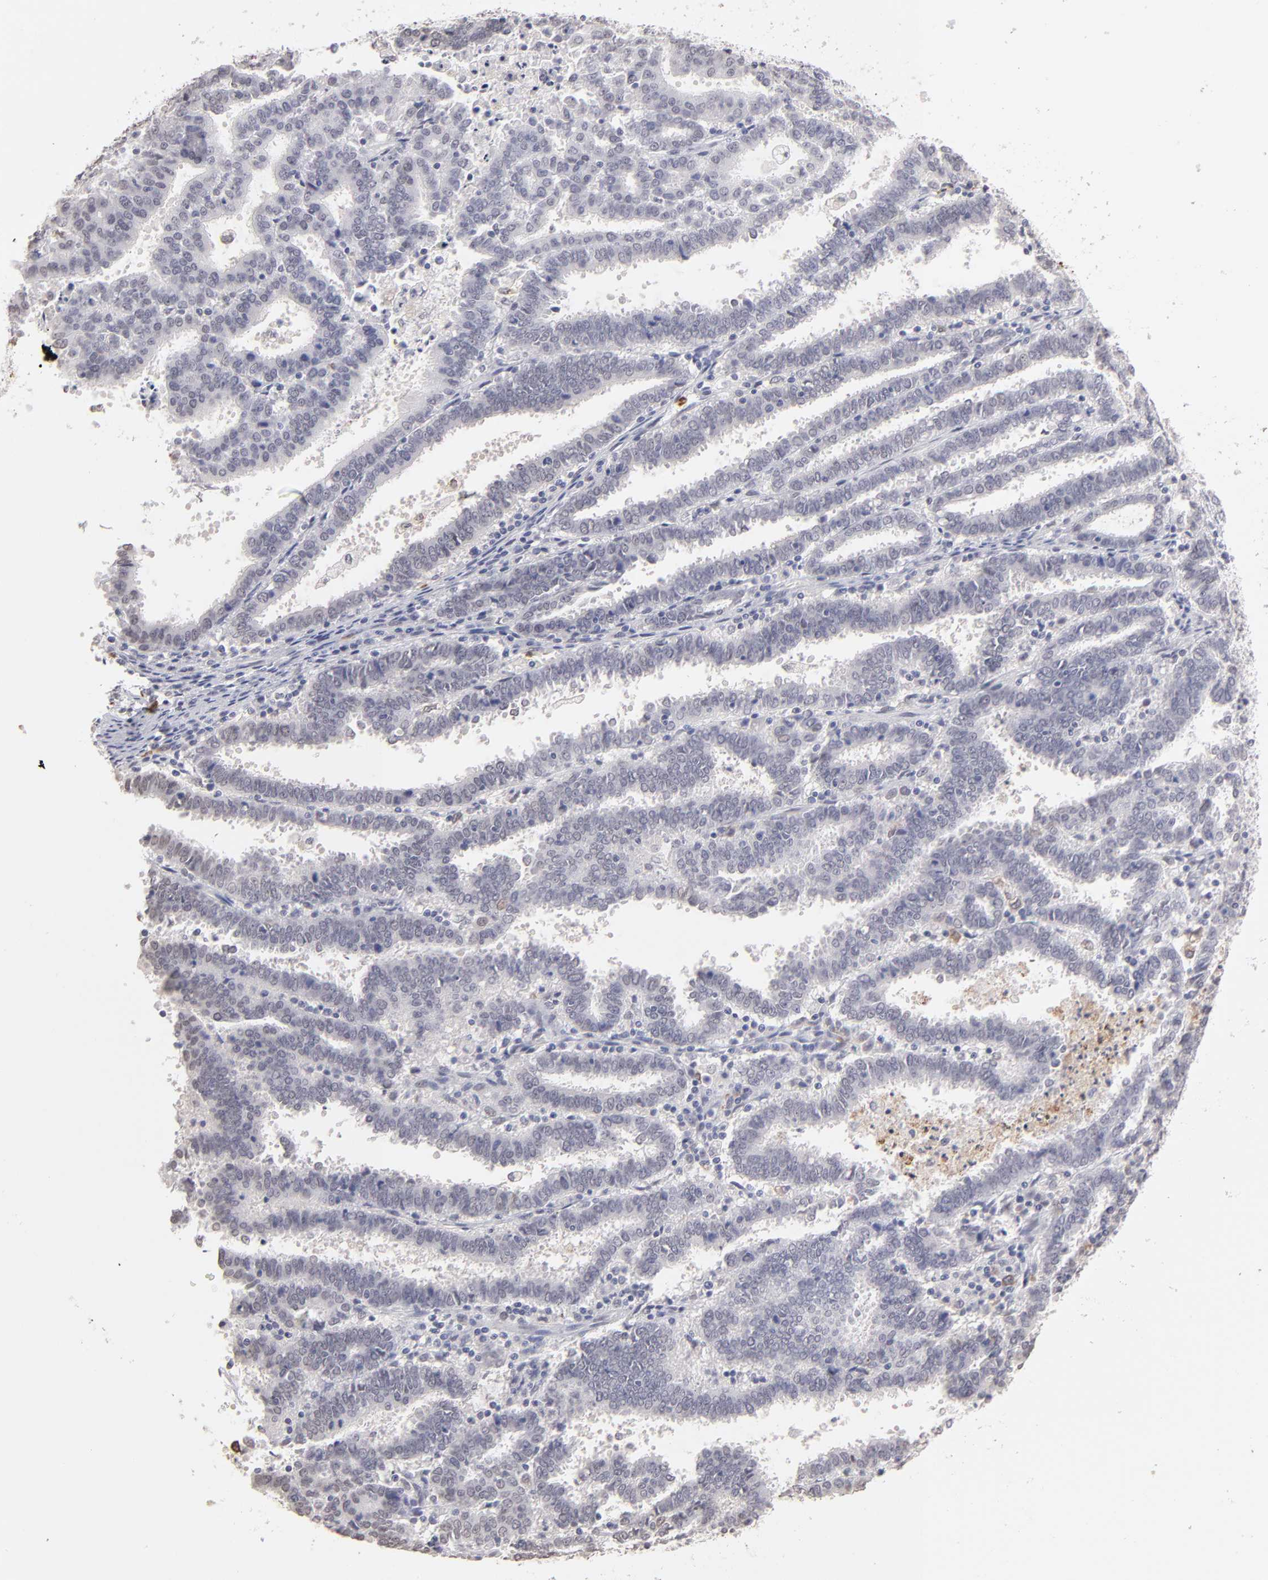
{"staining": {"intensity": "negative", "quantity": "none", "location": "none"}, "tissue": "endometrial cancer", "cell_type": "Tumor cells", "image_type": "cancer", "snomed": [{"axis": "morphology", "description": "Adenocarcinoma, NOS"}, {"axis": "topography", "description": "Uterus"}], "caption": "Immunohistochemistry (IHC) photomicrograph of neoplastic tissue: adenocarcinoma (endometrial) stained with DAB shows no significant protein staining in tumor cells. (Brightfield microscopy of DAB (3,3'-diaminobenzidine) immunohistochemistry (IHC) at high magnification).", "gene": "MGAM", "patient": {"sex": "female", "age": 83}}